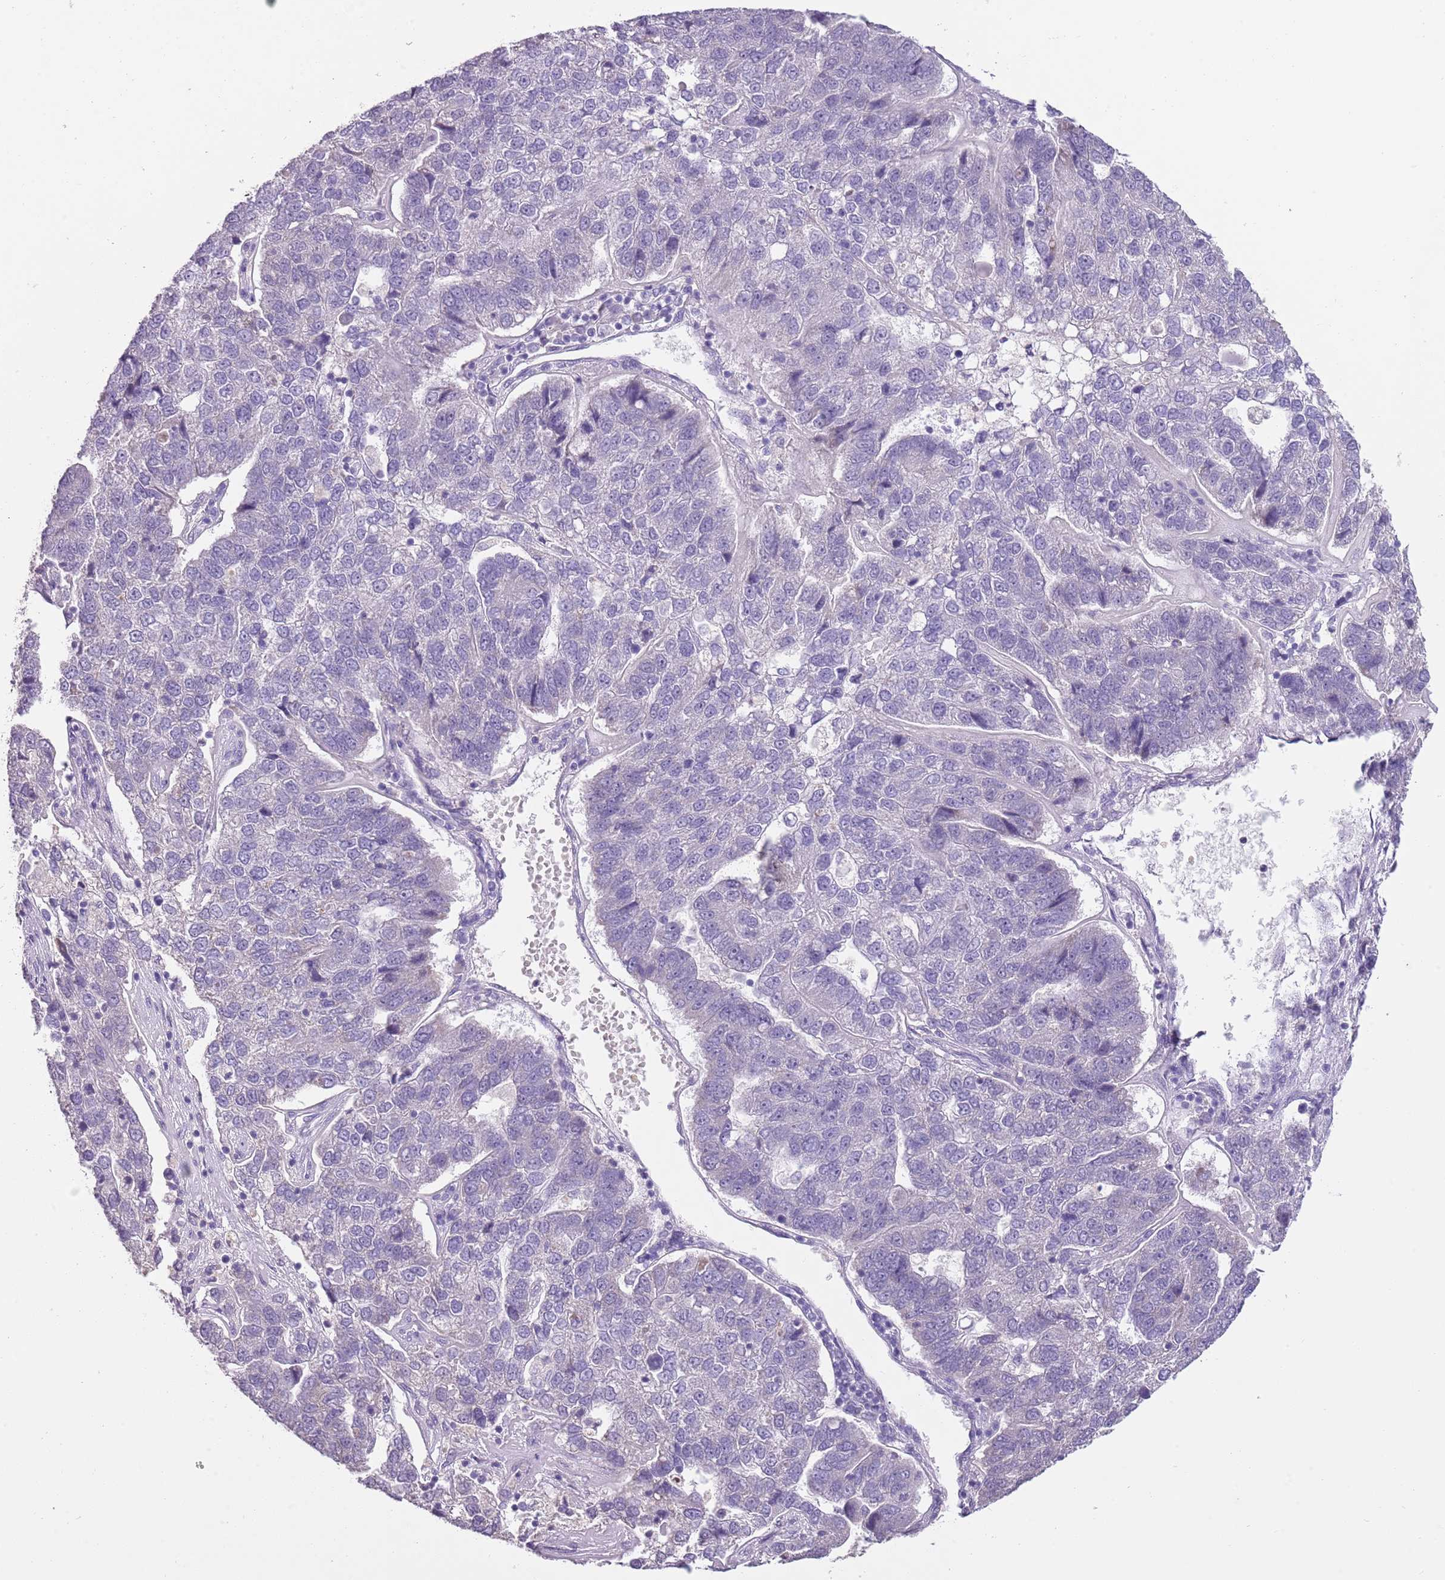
{"staining": {"intensity": "negative", "quantity": "none", "location": "none"}, "tissue": "pancreatic cancer", "cell_type": "Tumor cells", "image_type": "cancer", "snomed": [{"axis": "morphology", "description": "Adenocarcinoma, NOS"}, {"axis": "topography", "description": "Pancreas"}], "caption": "The image demonstrates no staining of tumor cells in pancreatic cancer (adenocarcinoma).", "gene": "SLC35E3", "patient": {"sex": "female", "age": 61}}